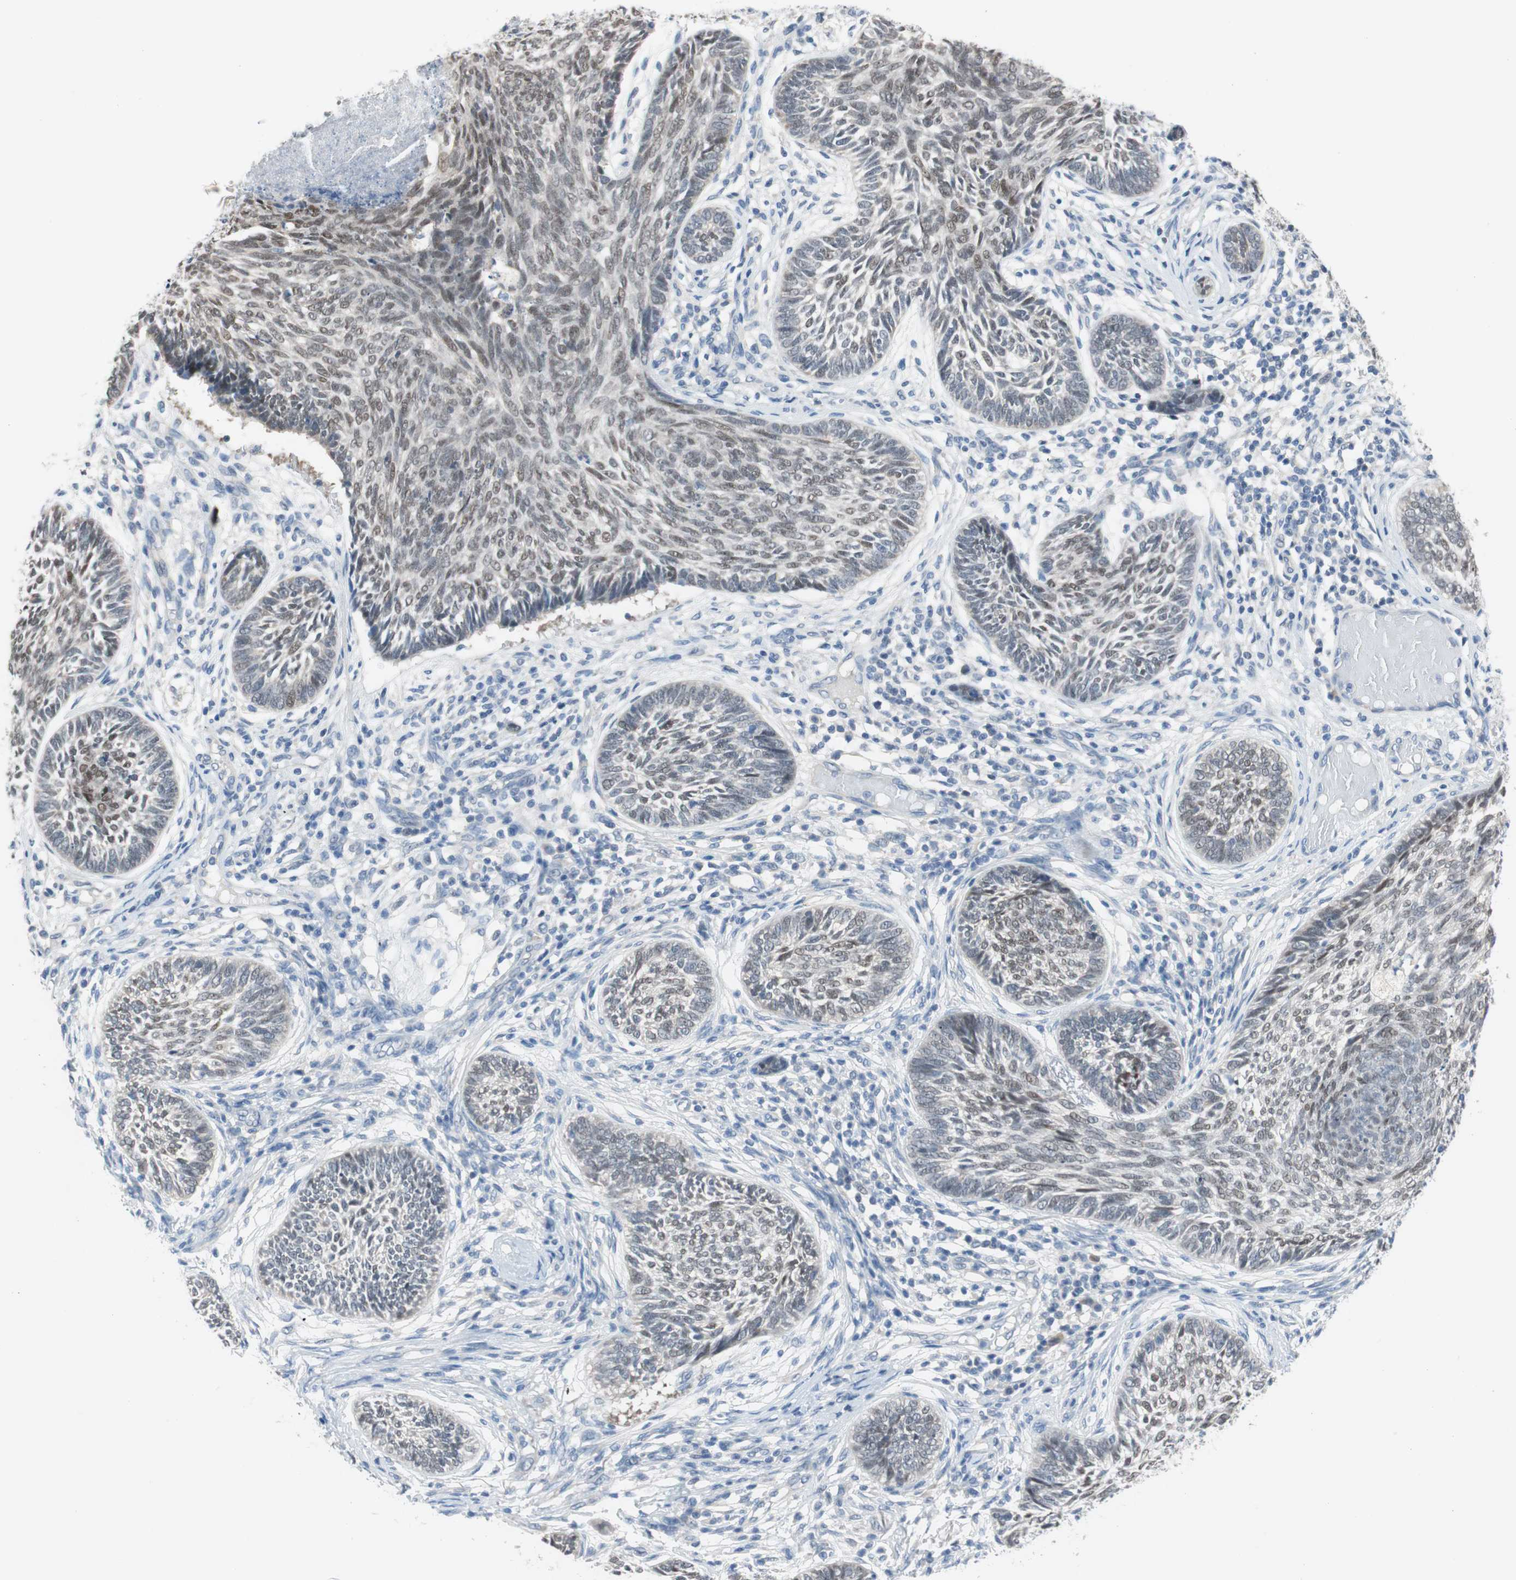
{"staining": {"intensity": "weak", "quantity": "25%-75%", "location": "nuclear"}, "tissue": "skin cancer", "cell_type": "Tumor cells", "image_type": "cancer", "snomed": [{"axis": "morphology", "description": "Papilloma, NOS"}, {"axis": "morphology", "description": "Basal cell carcinoma"}, {"axis": "topography", "description": "Skin"}], "caption": "The micrograph reveals a brown stain indicating the presence of a protein in the nuclear of tumor cells in skin cancer.", "gene": "GRHL1", "patient": {"sex": "male", "age": 87}}